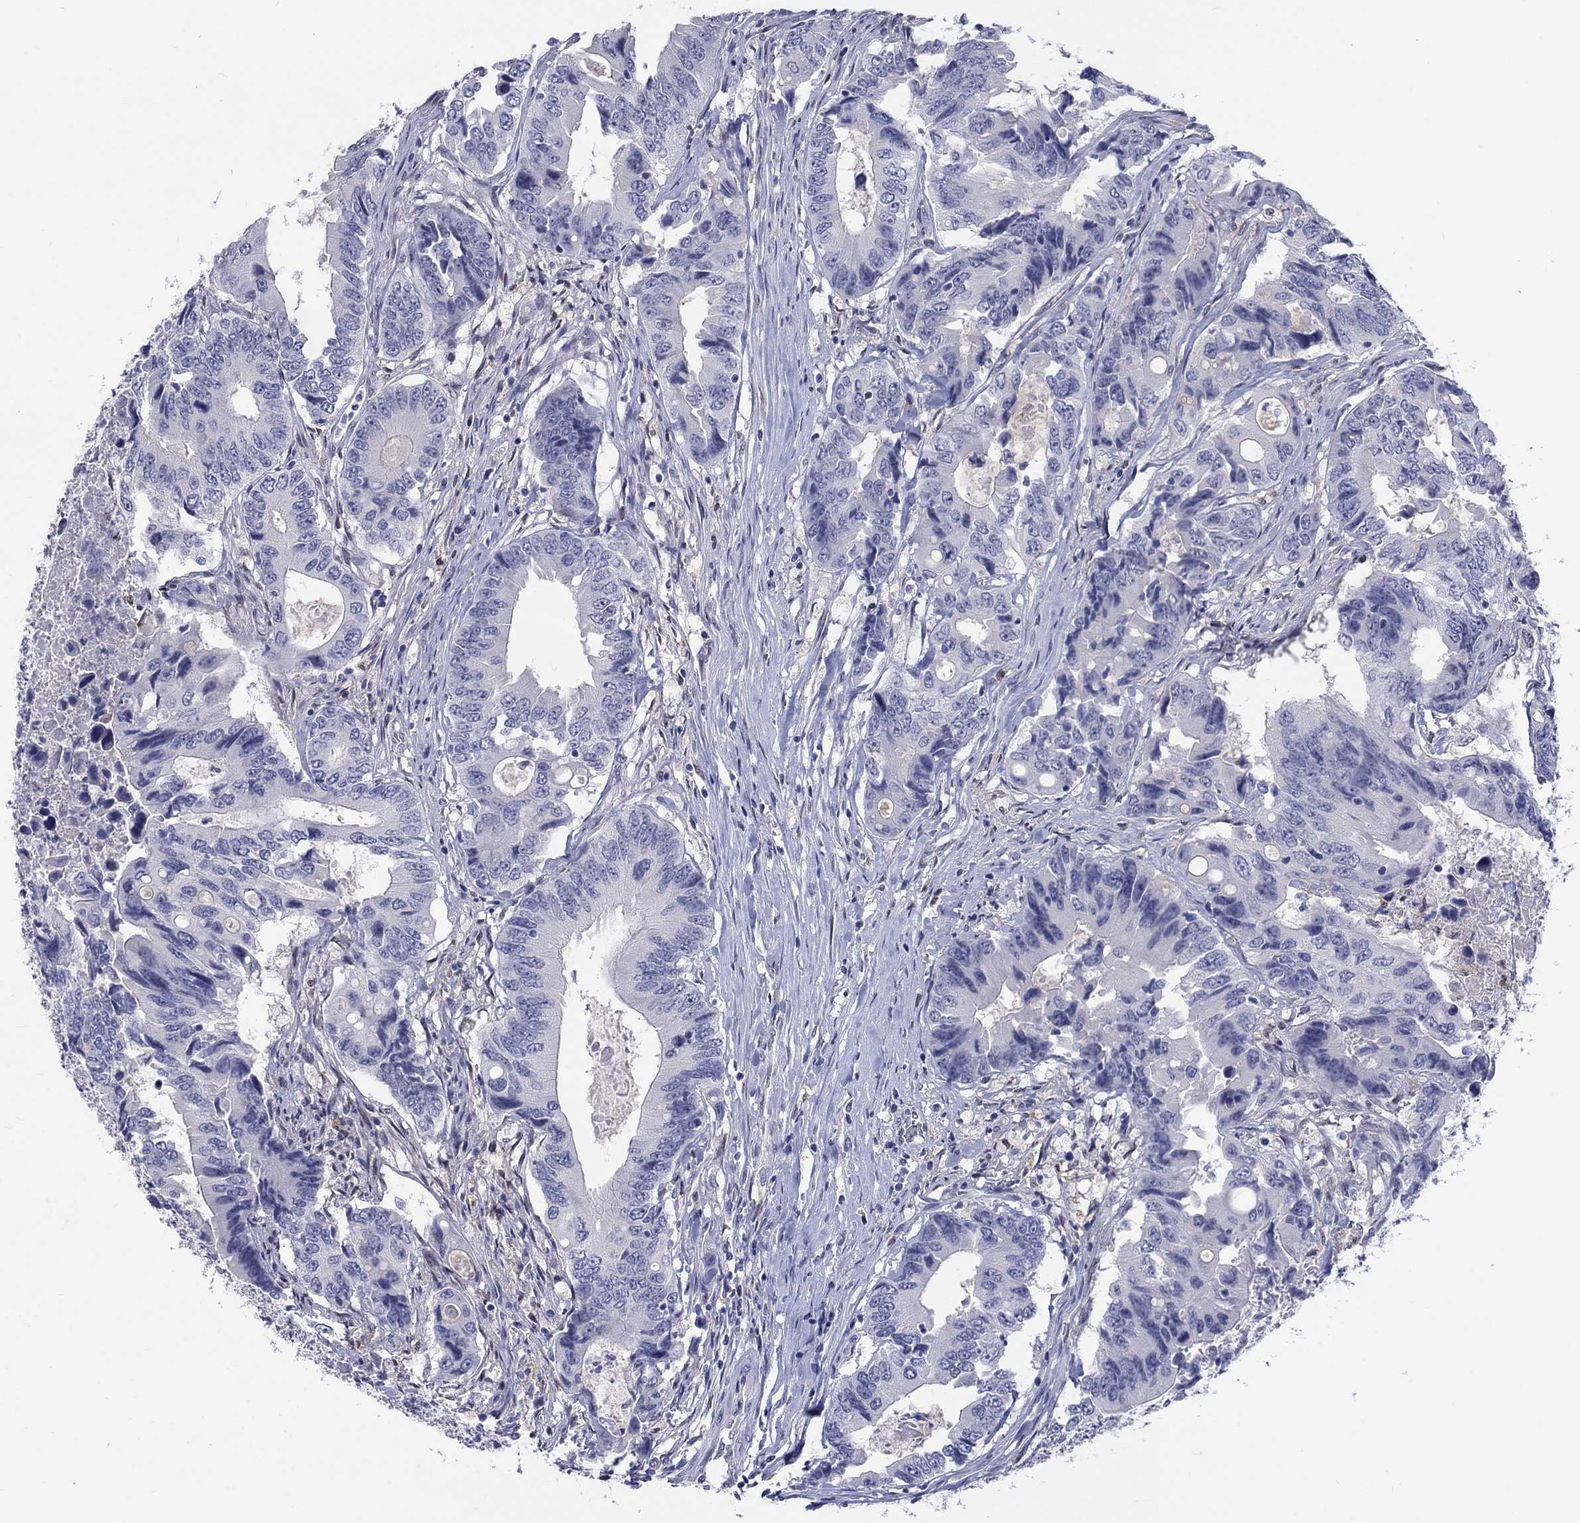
{"staining": {"intensity": "negative", "quantity": "none", "location": "none"}, "tissue": "colorectal cancer", "cell_type": "Tumor cells", "image_type": "cancer", "snomed": [{"axis": "morphology", "description": "Adenocarcinoma, NOS"}, {"axis": "topography", "description": "Colon"}], "caption": "Immunohistochemistry image of neoplastic tissue: colorectal adenocarcinoma stained with DAB shows no significant protein positivity in tumor cells.", "gene": "EGFLAM", "patient": {"sex": "female", "age": 90}}